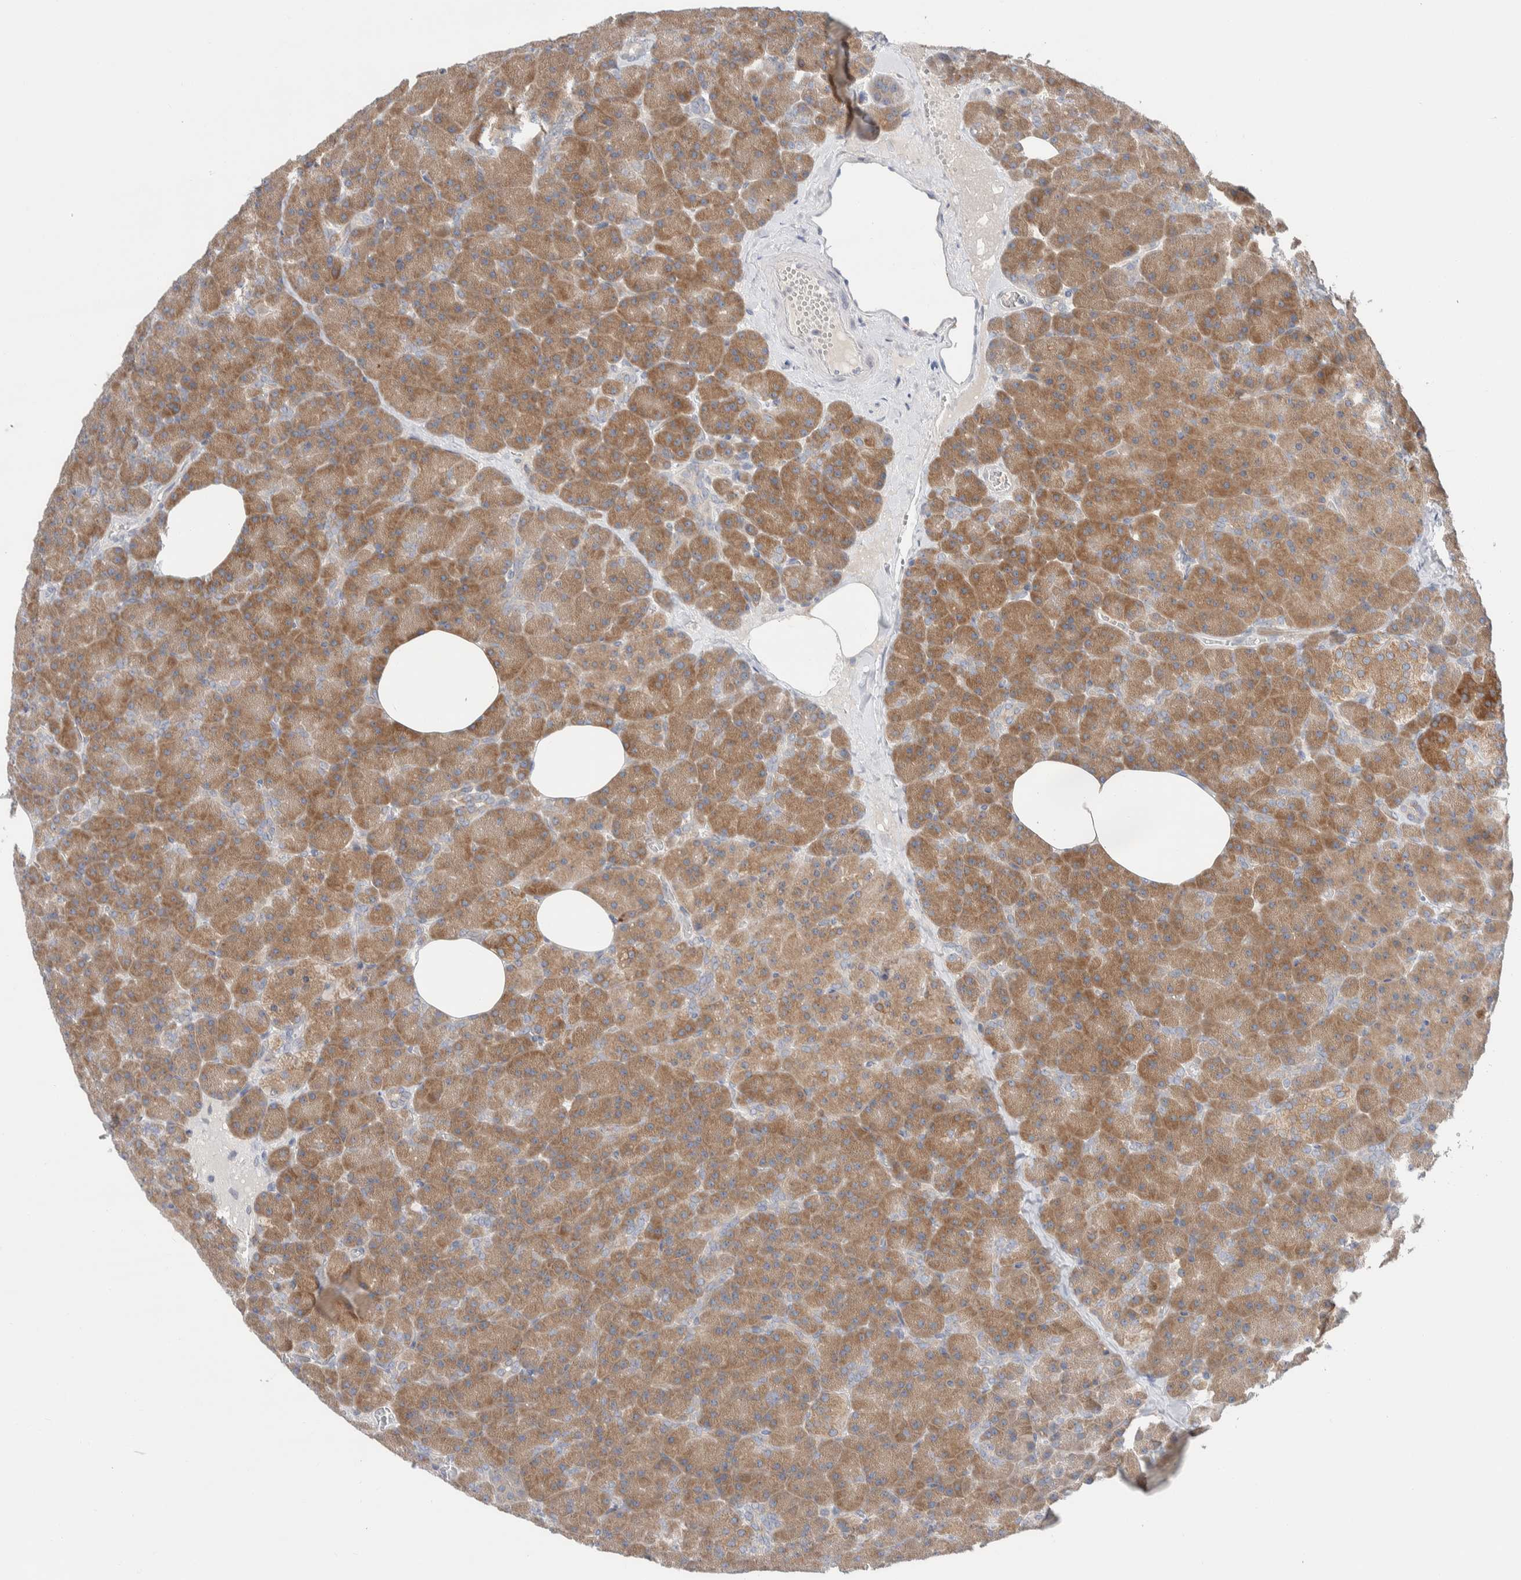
{"staining": {"intensity": "moderate", "quantity": ">75%", "location": "cytoplasmic/membranous"}, "tissue": "pancreas", "cell_type": "Exocrine glandular cells", "image_type": "normal", "snomed": [{"axis": "morphology", "description": "Normal tissue, NOS"}, {"axis": "morphology", "description": "Carcinoid, malignant, NOS"}, {"axis": "topography", "description": "Pancreas"}], "caption": "Protein positivity by immunohistochemistry (IHC) reveals moderate cytoplasmic/membranous staining in about >75% of exocrine glandular cells in unremarkable pancreas. (DAB (3,3'-diaminobenzidine) IHC with brightfield microscopy, high magnification).", "gene": "RUSF1", "patient": {"sex": "female", "age": 35}}